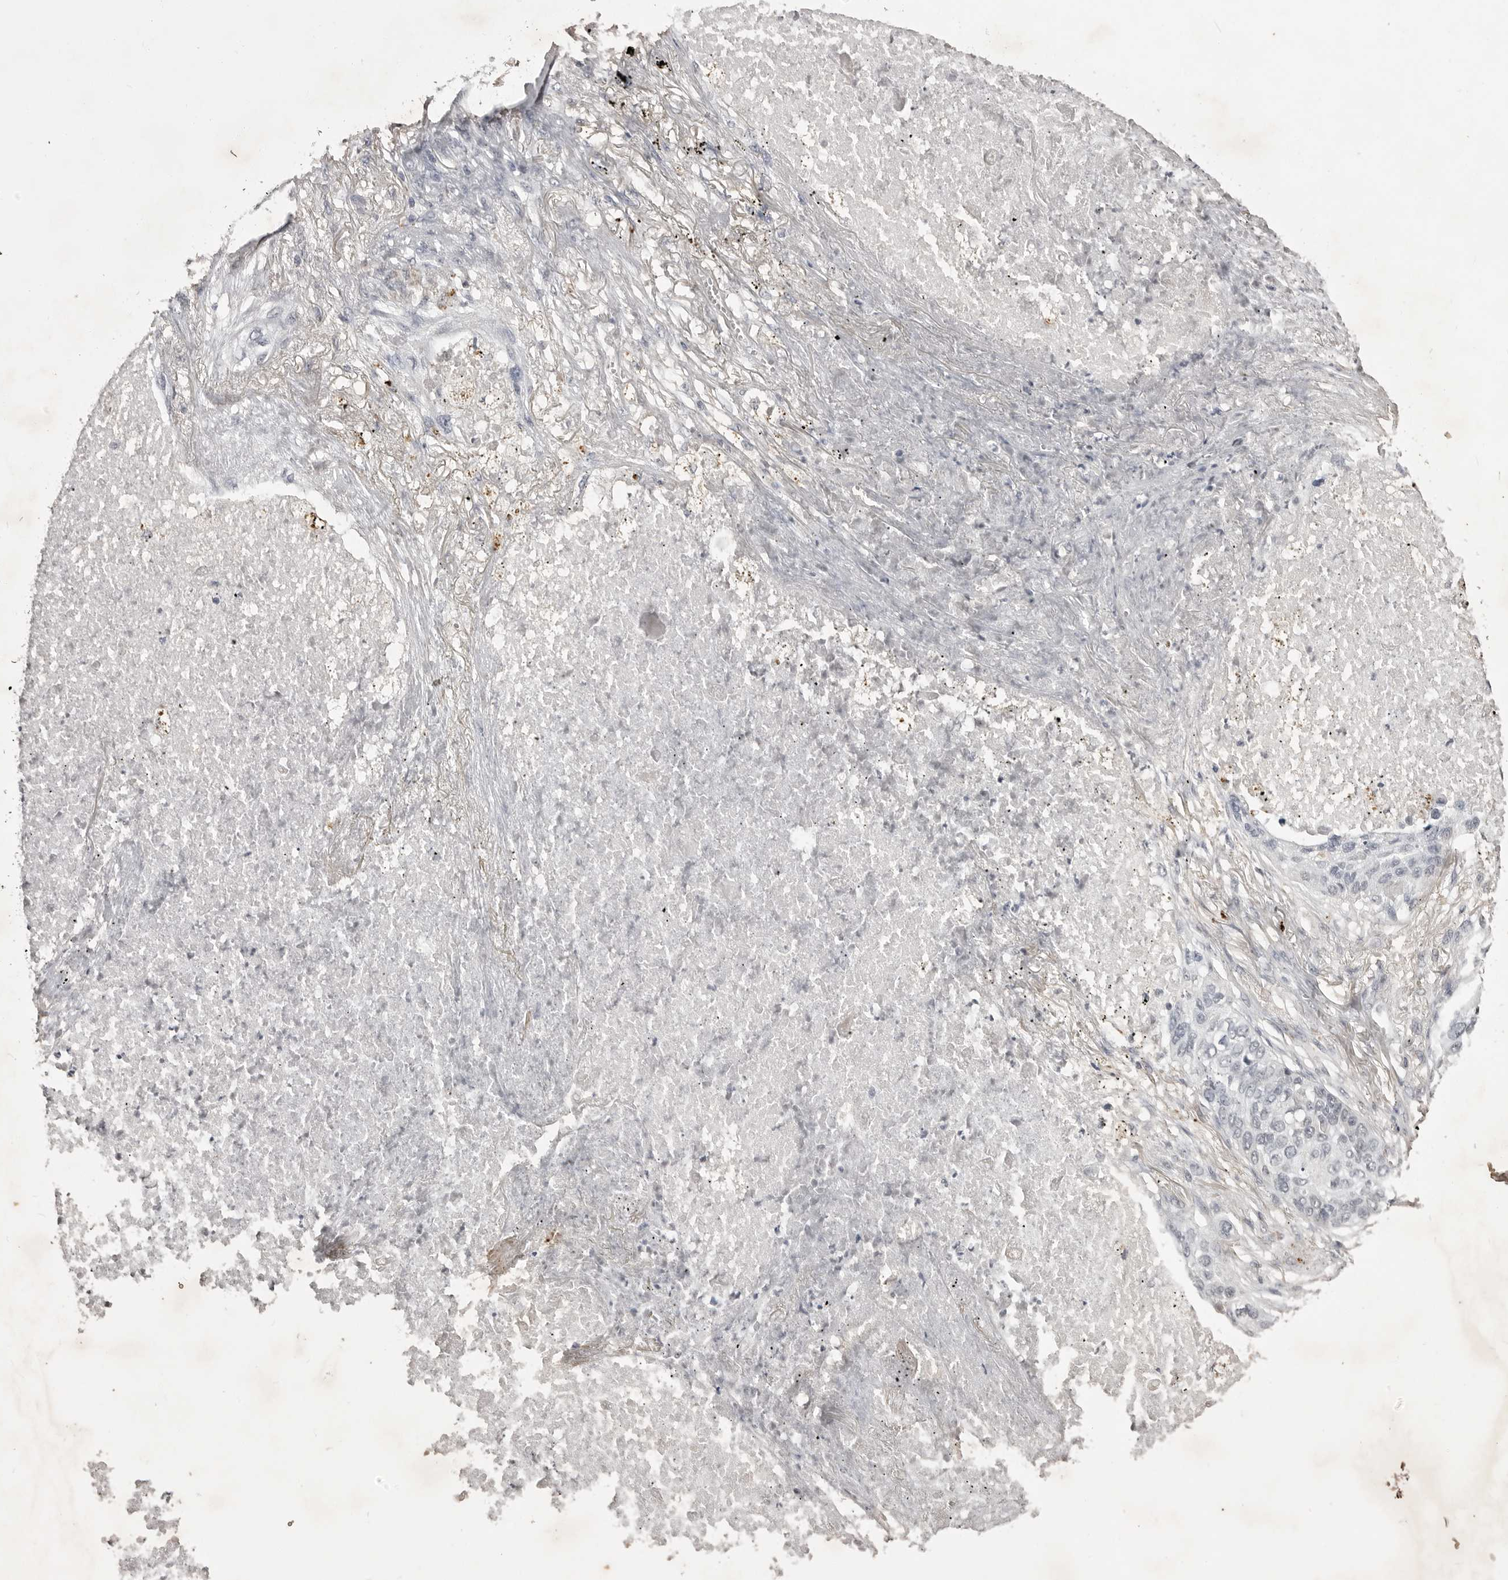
{"staining": {"intensity": "negative", "quantity": "none", "location": "none"}, "tissue": "lung cancer", "cell_type": "Tumor cells", "image_type": "cancer", "snomed": [{"axis": "morphology", "description": "Squamous cell carcinoma, NOS"}, {"axis": "topography", "description": "Lung"}], "caption": "This histopathology image is of squamous cell carcinoma (lung) stained with immunohistochemistry (IHC) to label a protein in brown with the nuclei are counter-stained blue. There is no positivity in tumor cells.", "gene": "RRM1", "patient": {"sex": "female", "age": 63}}